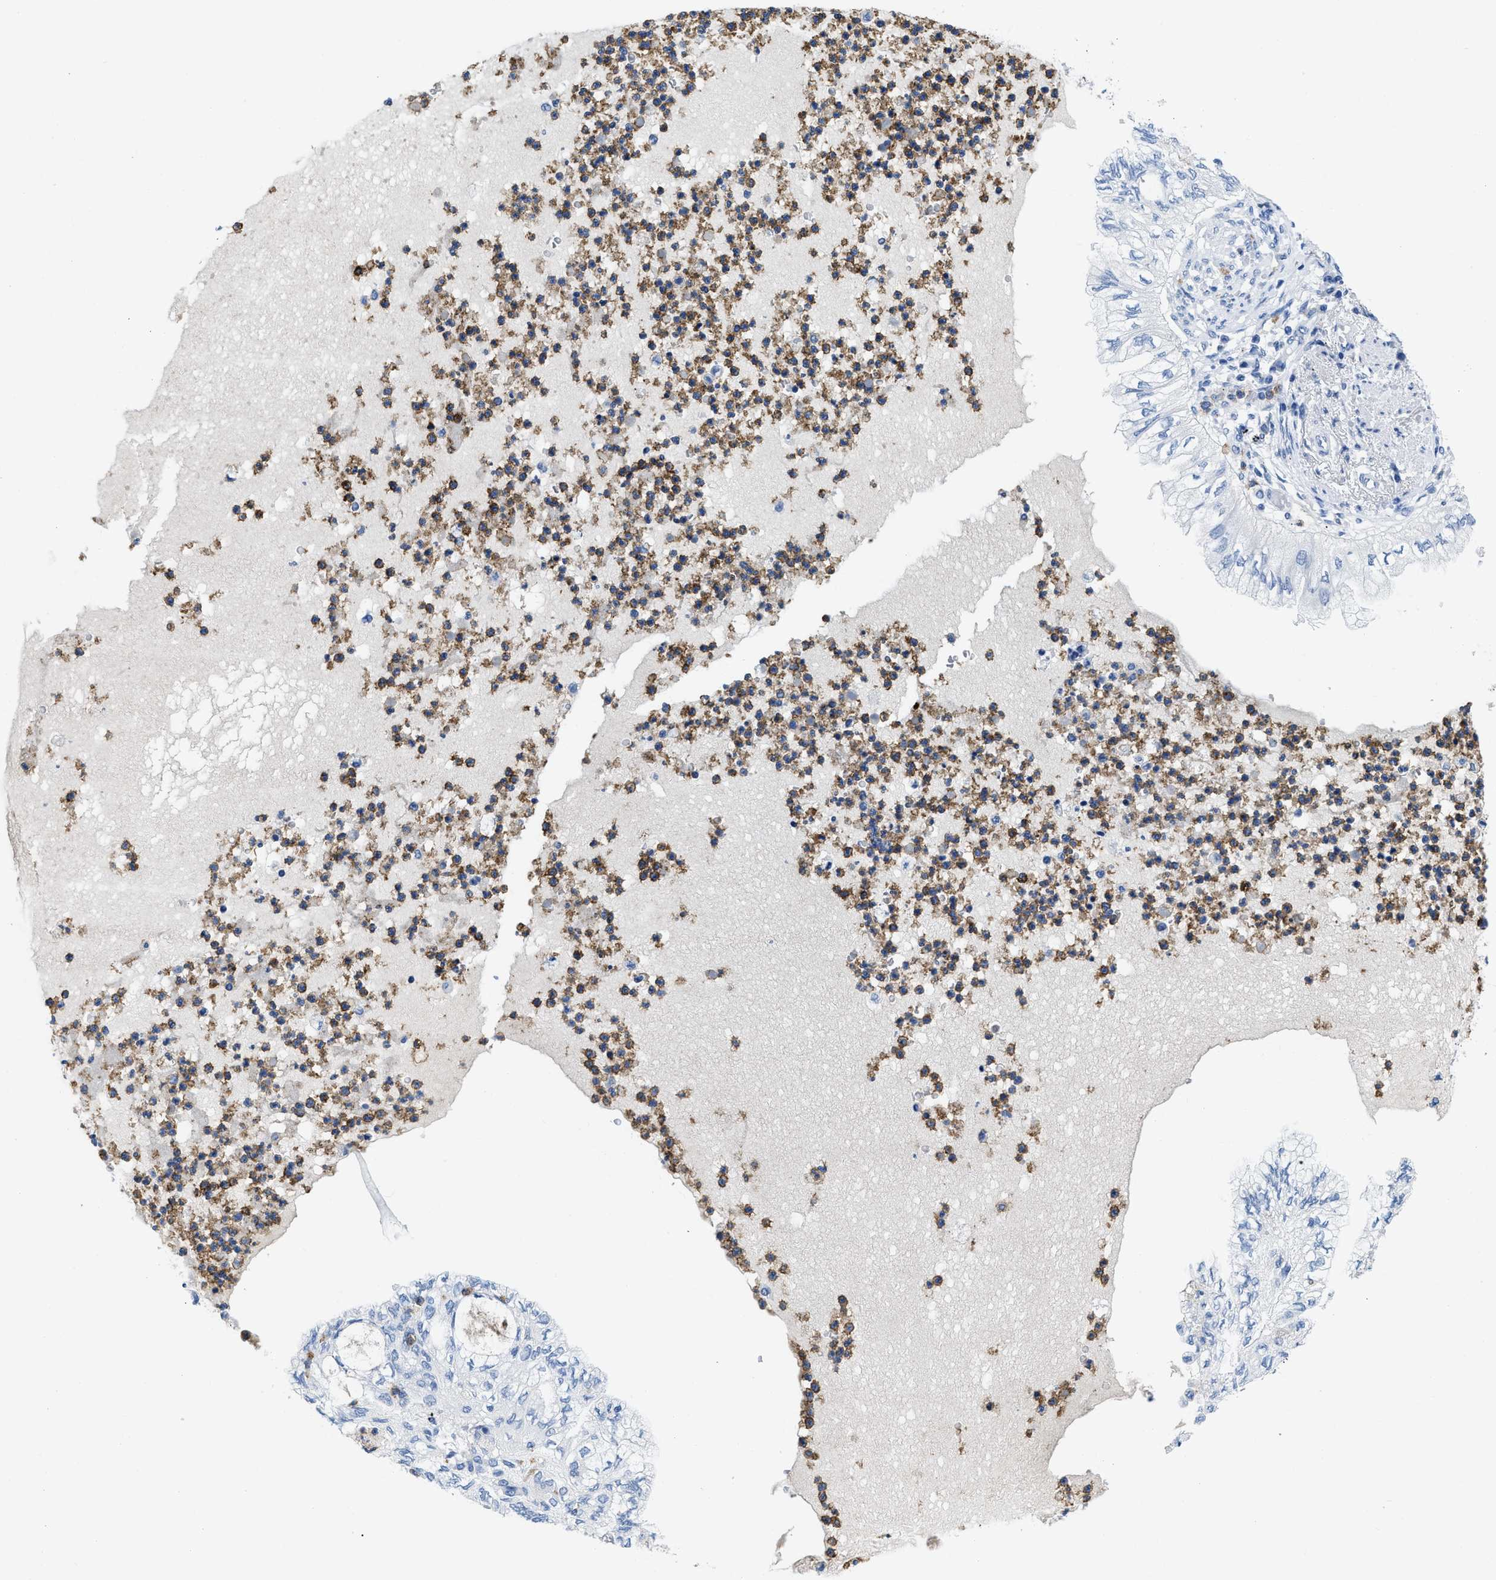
{"staining": {"intensity": "negative", "quantity": "none", "location": "none"}, "tissue": "lung cancer", "cell_type": "Tumor cells", "image_type": "cancer", "snomed": [{"axis": "morphology", "description": "Normal tissue, NOS"}, {"axis": "morphology", "description": "Adenocarcinoma, NOS"}, {"axis": "topography", "description": "Bronchus"}, {"axis": "topography", "description": "Lung"}], "caption": "Tumor cells are negative for protein expression in human lung cancer.", "gene": "CR1", "patient": {"sex": "female", "age": 70}}